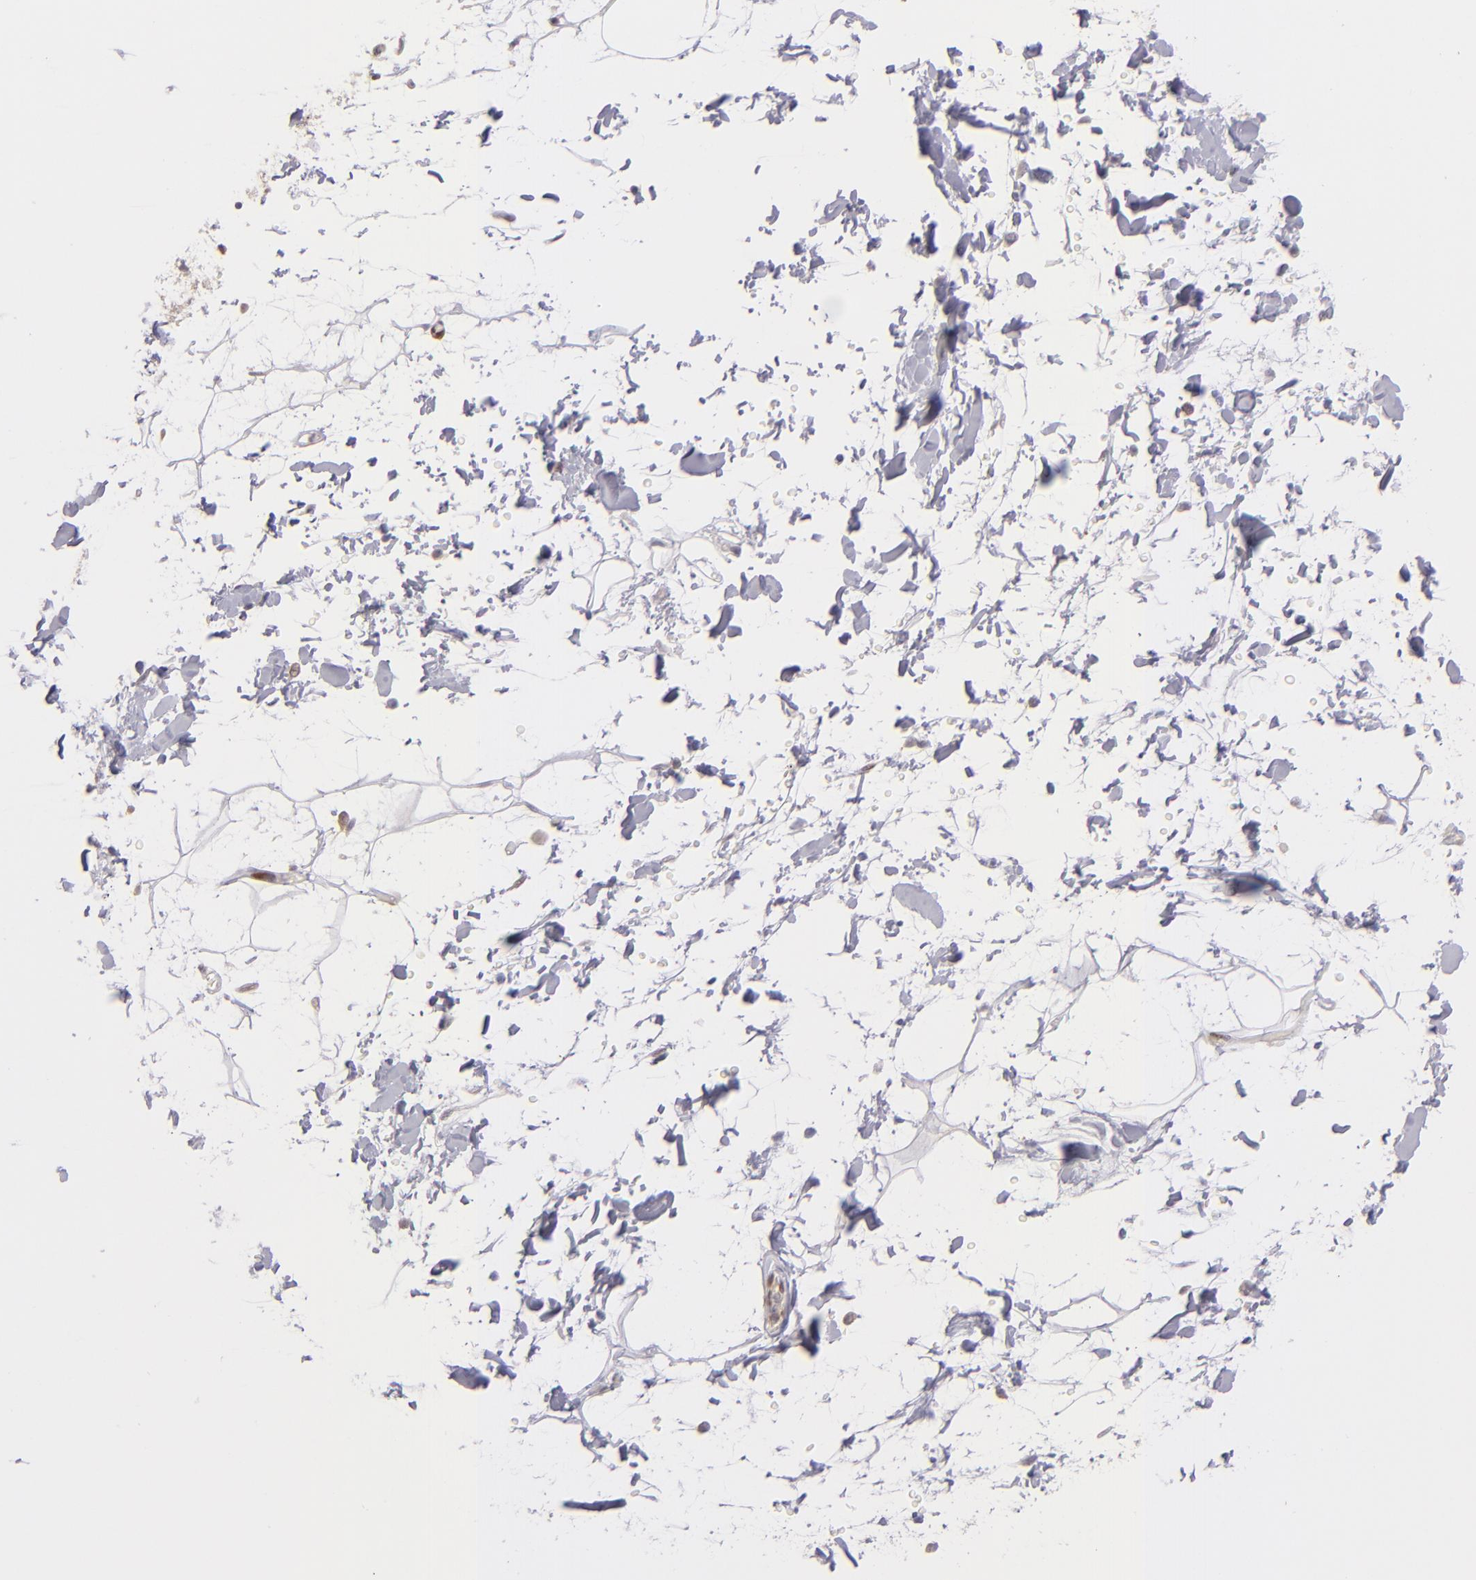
{"staining": {"intensity": "negative", "quantity": "none", "location": "none"}, "tissue": "adipose tissue", "cell_type": "Adipocytes", "image_type": "normal", "snomed": [{"axis": "morphology", "description": "Normal tissue, NOS"}, {"axis": "topography", "description": "Soft tissue"}], "caption": "Immunohistochemistry of normal human adipose tissue displays no staining in adipocytes. (DAB immunohistochemistry (IHC), high magnification).", "gene": "PTPN13", "patient": {"sex": "male", "age": 72}}